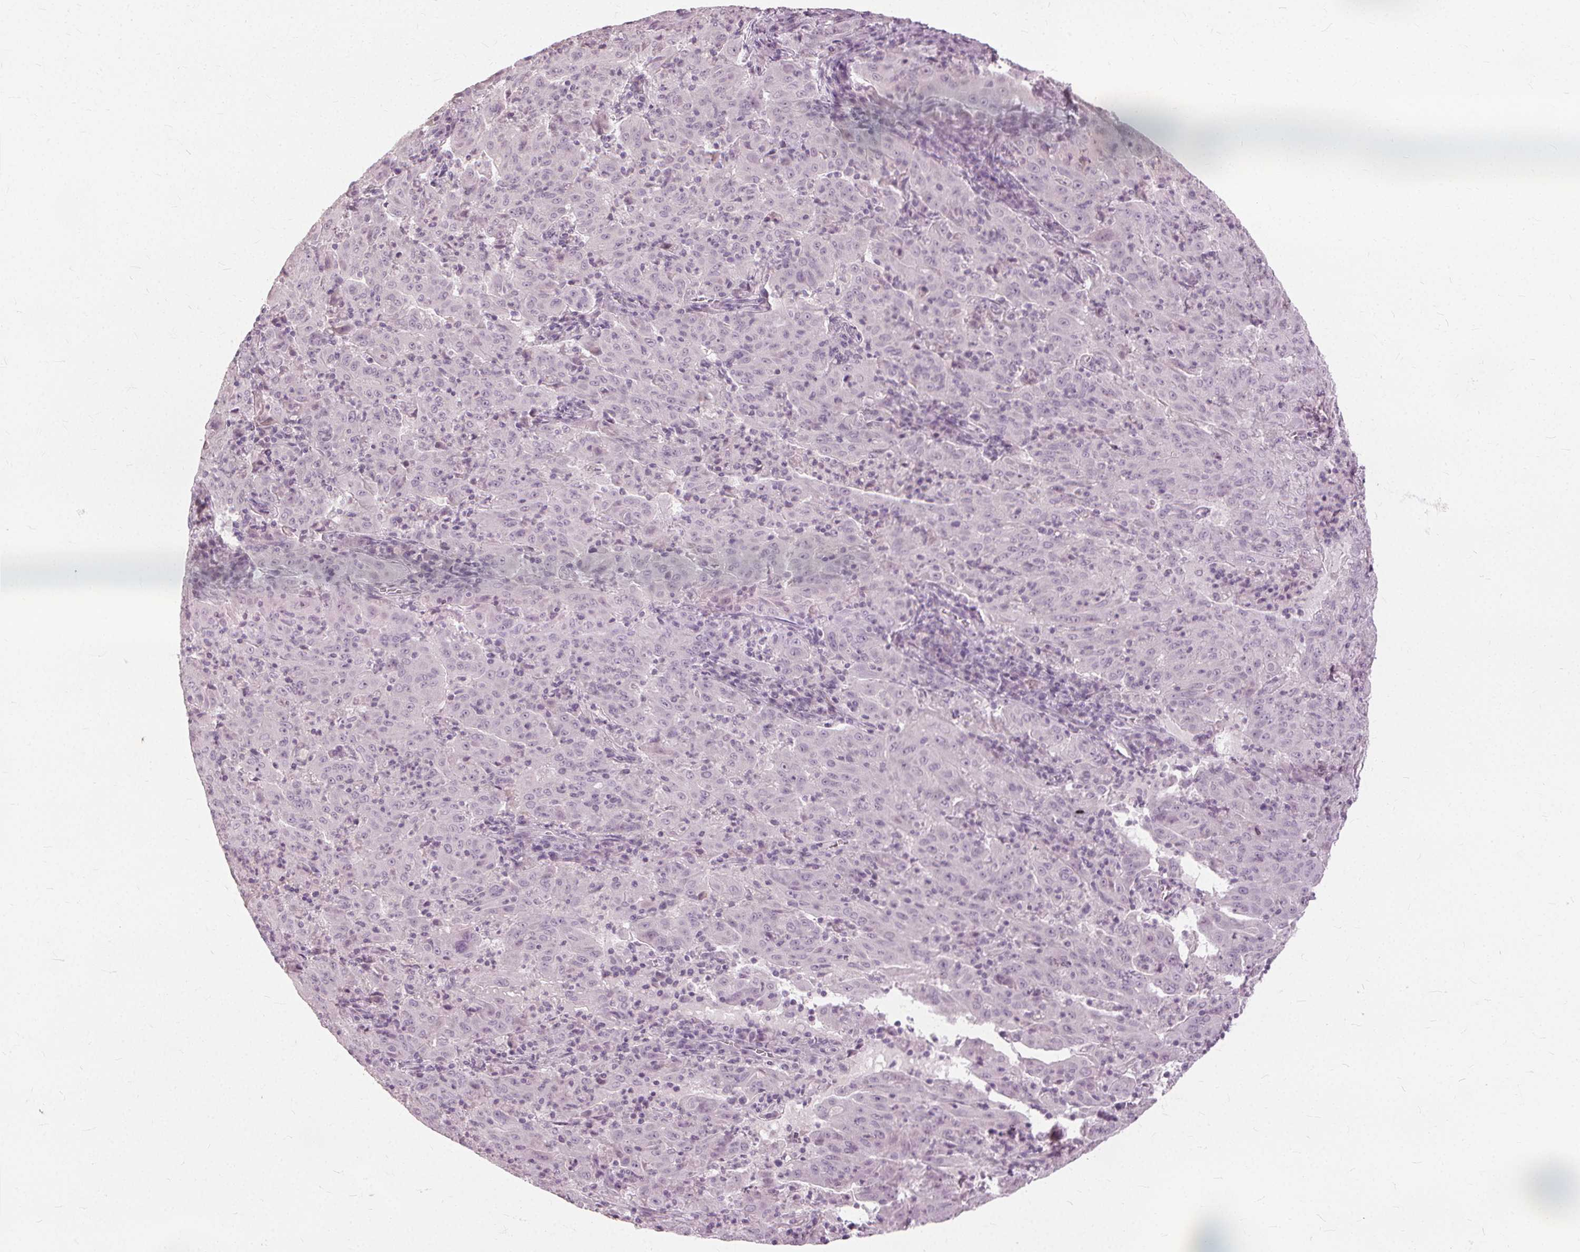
{"staining": {"intensity": "negative", "quantity": "none", "location": "none"}, "tissue": "pancreatic cancer", "cell_type": "Tumor cells", "image_type": "cancer", "snomed": [{"axis": "morphology", "description": "Adenocarcinoma, NOS"}, {"axis": "topography", "description": "Pancreas"}], "caption": "There is no significant staining in tumor cells of adenocarcinoma (pancreatic).", "gene": "SFTPD", "patient": {"sex": "male", "age": 63}}